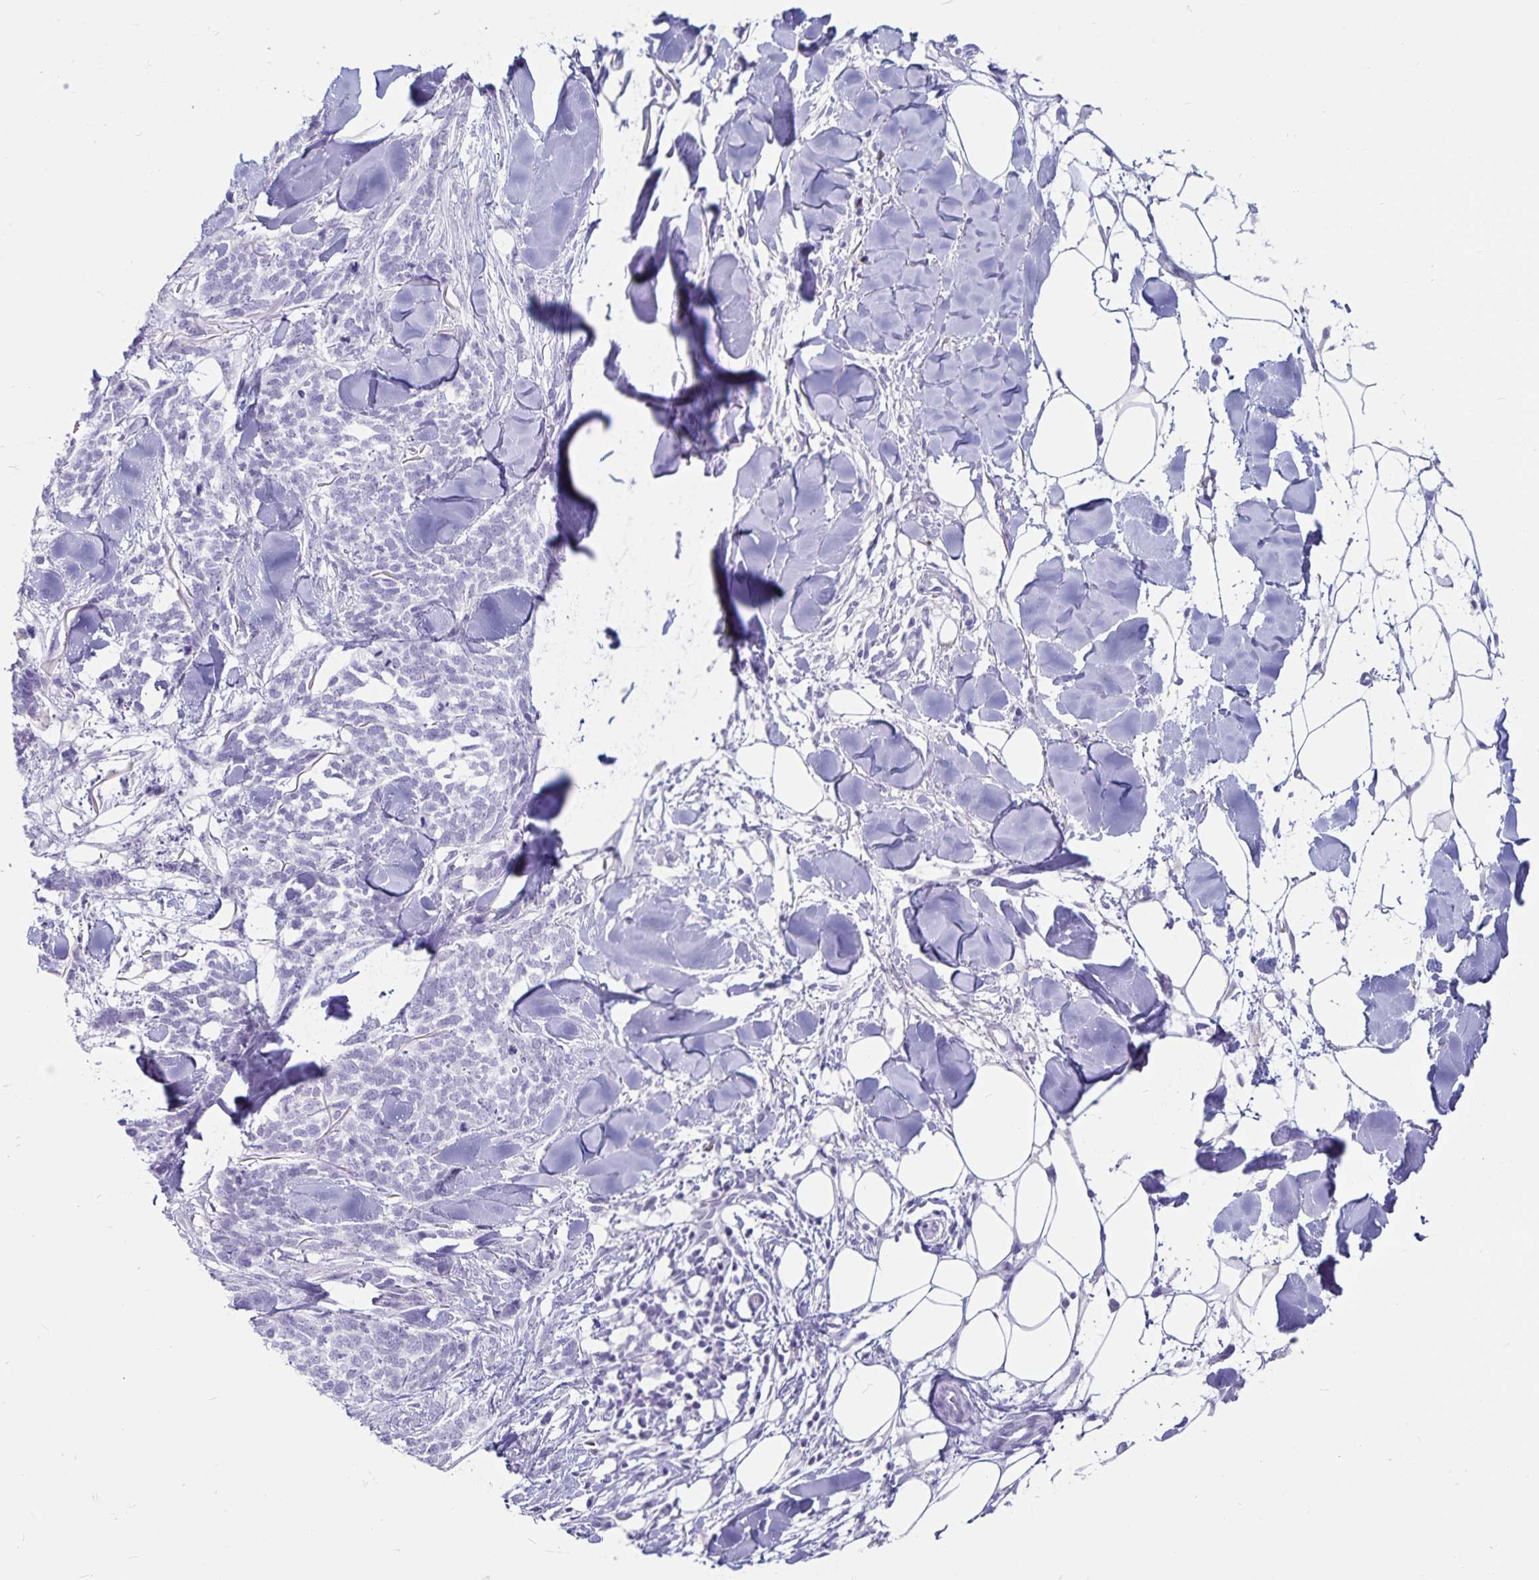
{"staining": {"intensity": "negative", "quantity": "none", "location": "none"}, "tissue": "skin cancer", "cell_type": "Tumor cells", "image_type": "cancer", "snomed": [{"axis": "morphology", "description": "Basal cell carcinoma"}, {"axis": "topography", "description": "Skin"}], "caption": "This is a micrograph of immunohistochemistry (IHC) staining of skin basal cell carcinoma, which shows no positivity in tumor cells. (DAB IHC visualized using brightfield microscopy, high magnification).", "gene": "GNLY", "patient": {"sex": "female", "age": 59}}